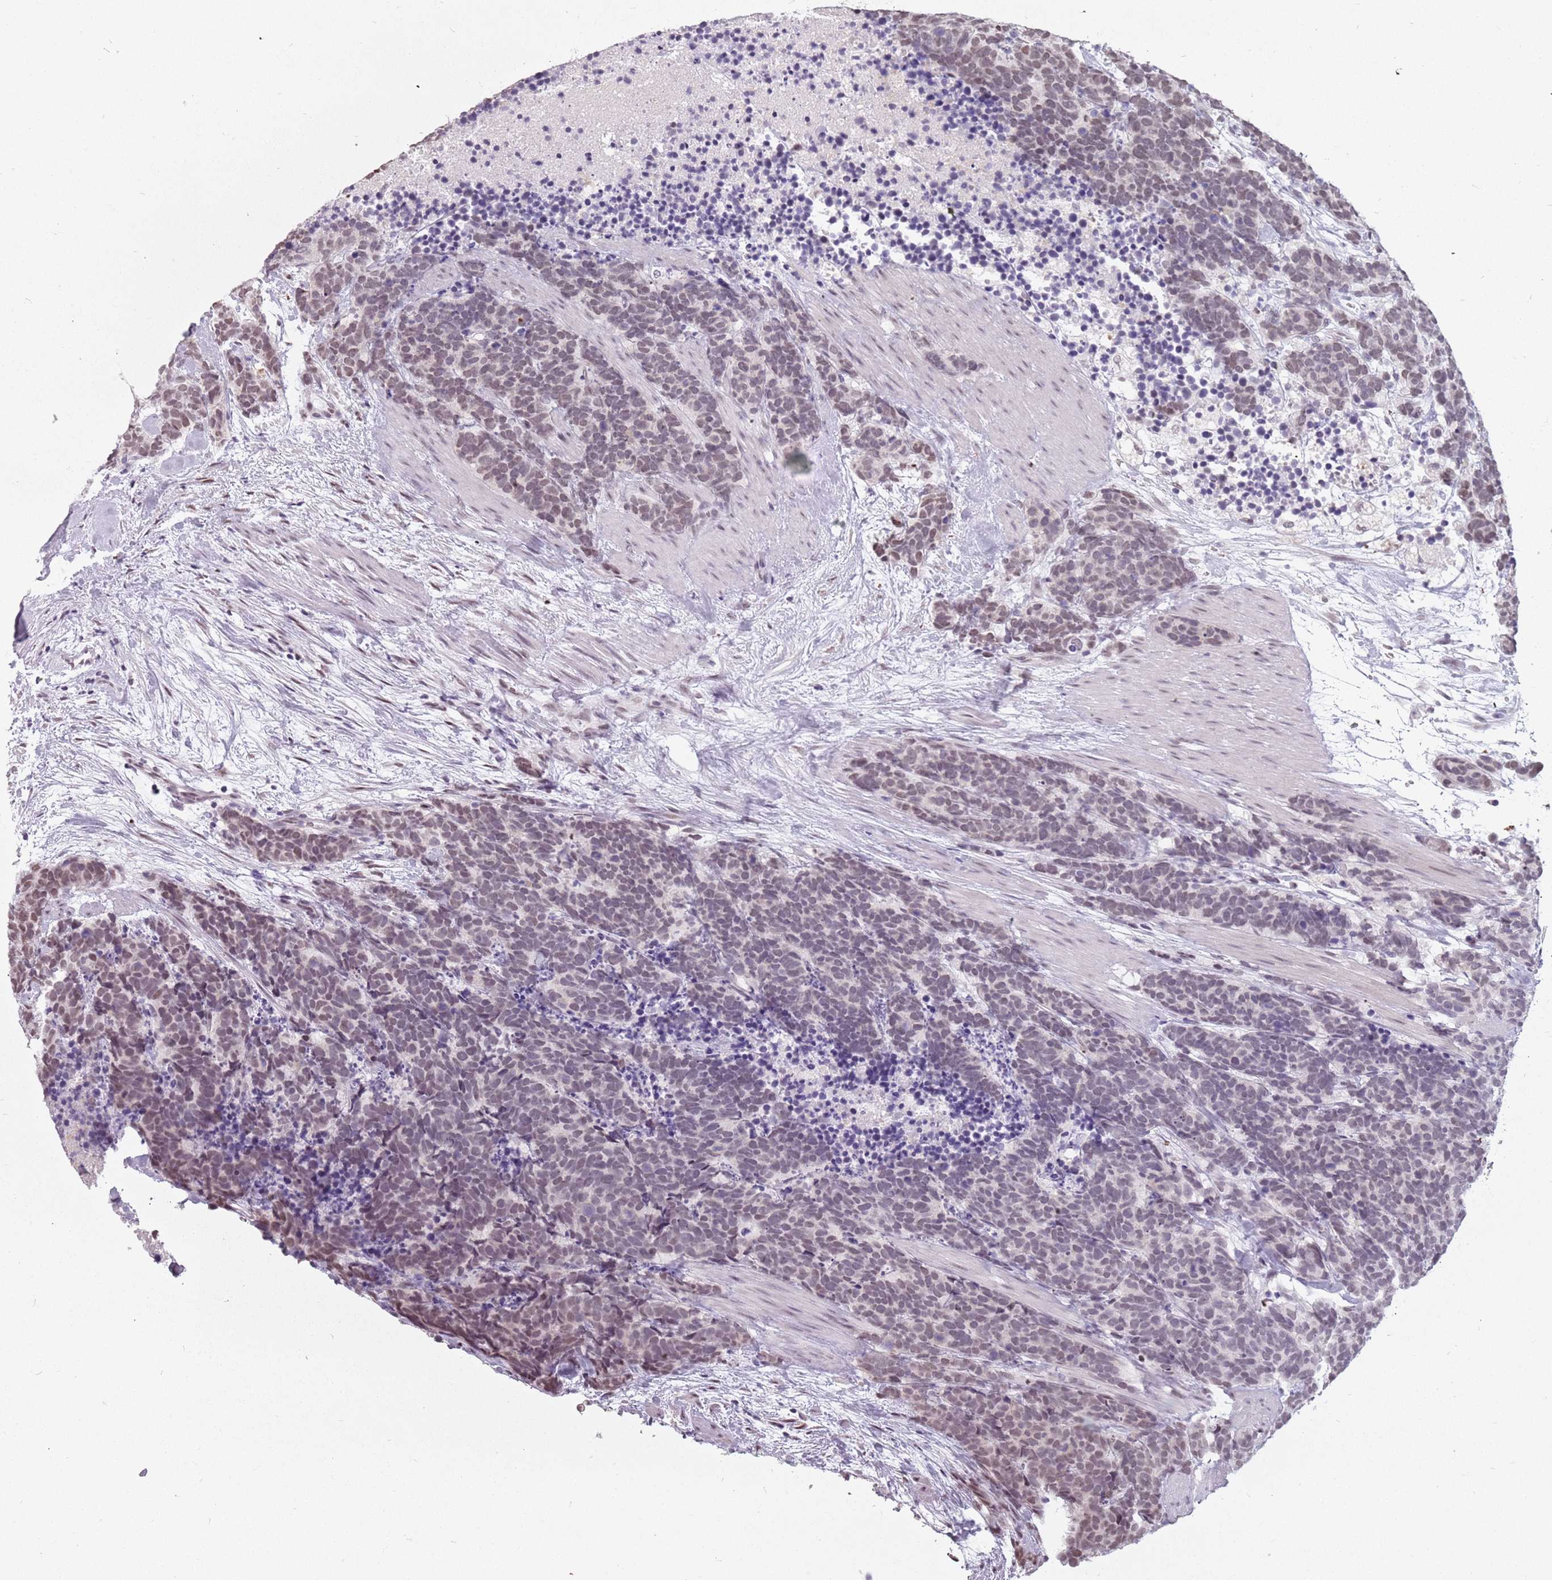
{"staining": {"intensity": "moderate", "quantity": ">75%", "location": "nuclear"}, "tissue": "carcinoid", "cell_type": "Tumor cells", "image_type": "cancer", "snomed": [{"axis": "morphology", "description": "Carcinoma, NOS"}, {"axis": "morphology", "description": "Carcinoid, malignant, NOS"}, {"axis": "topography", "description": "Prostate"}], "caption": "Human carcinoid (malignant) stained with a protein marker reveals moderate staining in tumor cells.", "gene": "PTCHD1", "patient": {"sex": "male", "age": 57}}